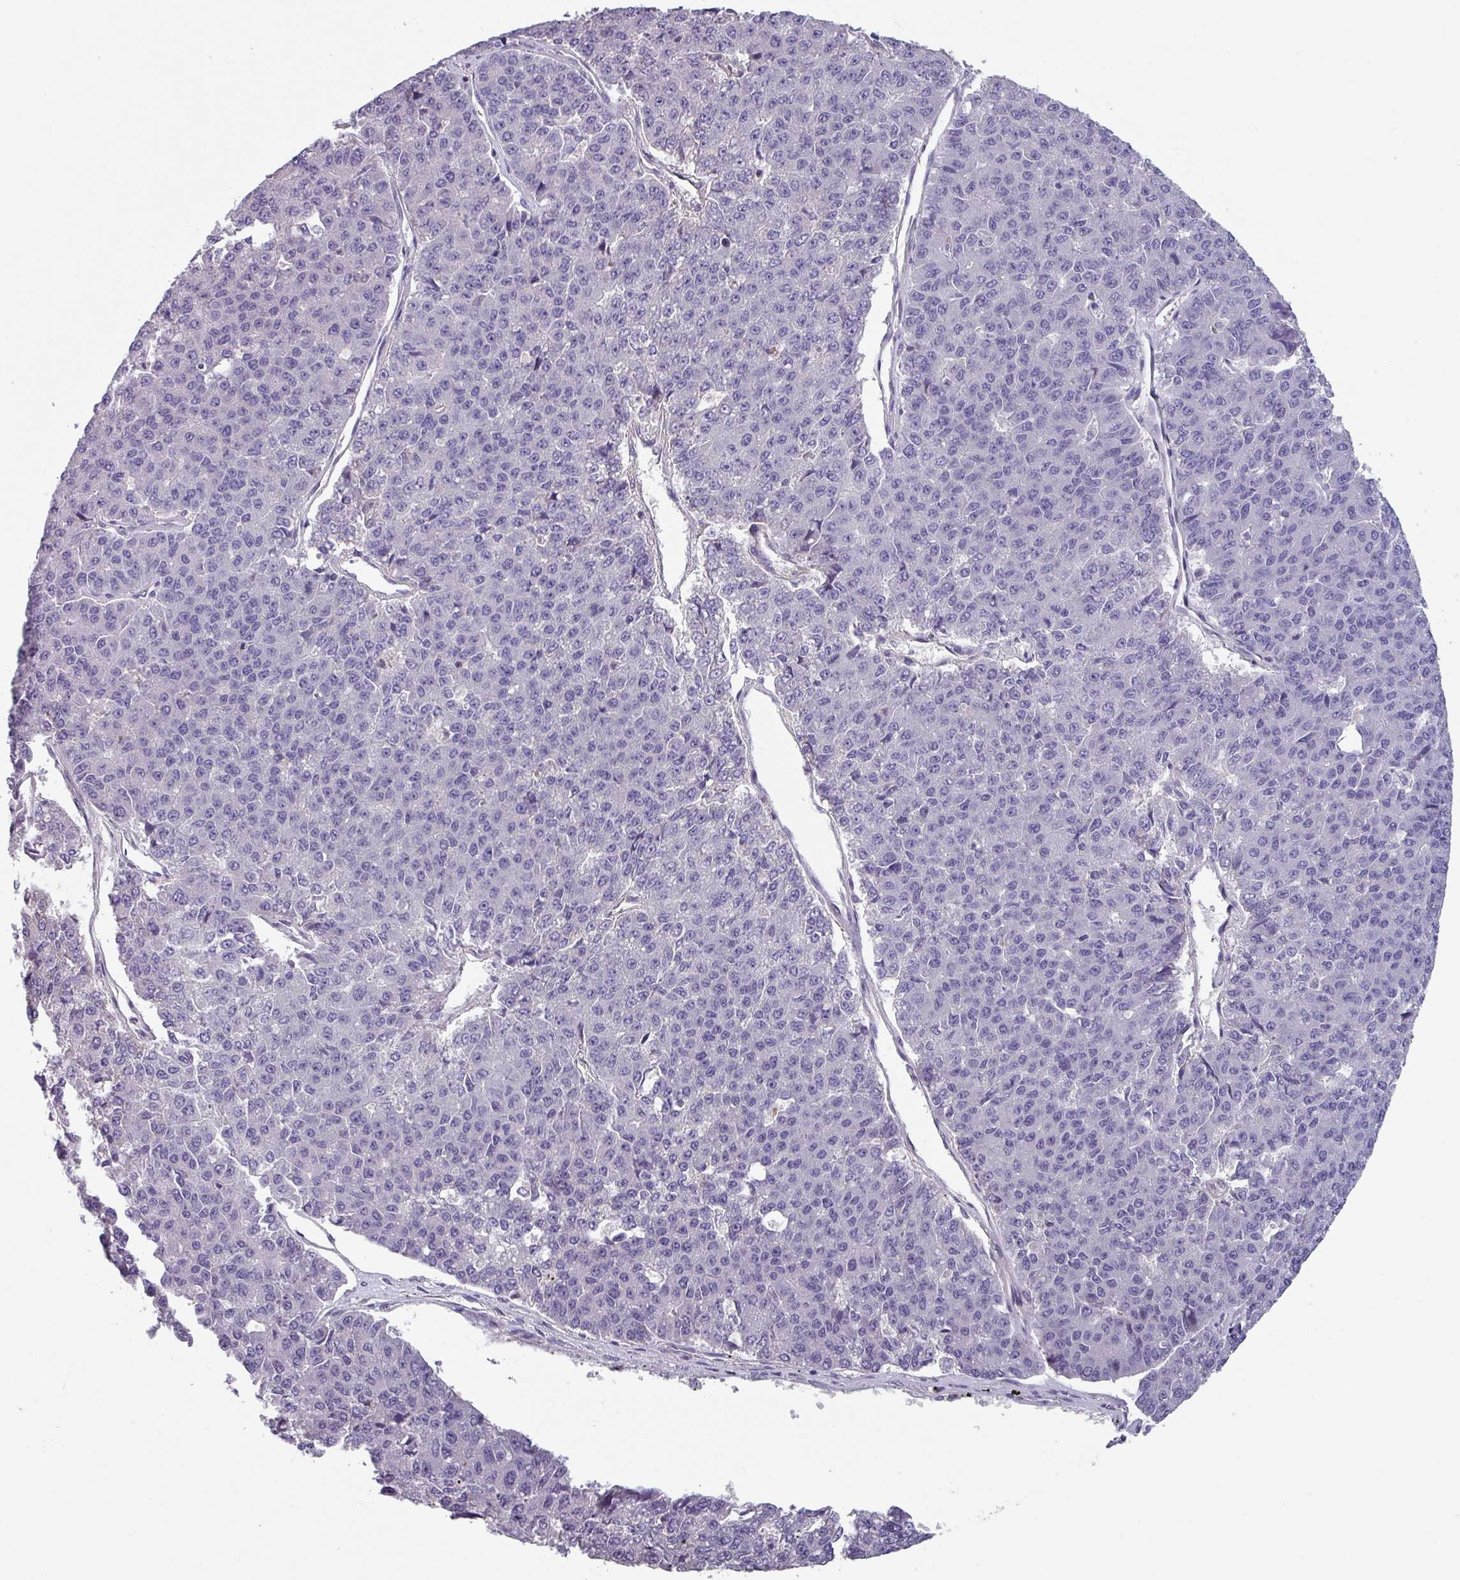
{"staining": {"intensity": "negative", "quantity": "none", "location": "none"}, "tissue": "pancreatic cancer", "cell_type": "Tumor cells", "image_type": "cancer", "snomed": [{"axis": "morphology", "description": "Adenocarcinoma, NOS"}, {"axis": "topography", "description": "Pancreas"}], "caption": "Tumor cells show no significant positivity in pancreatic cancer (adenocarcinoma).", "gene": "TMEM132A", "patient": {"sex": "male", "age": 50}}